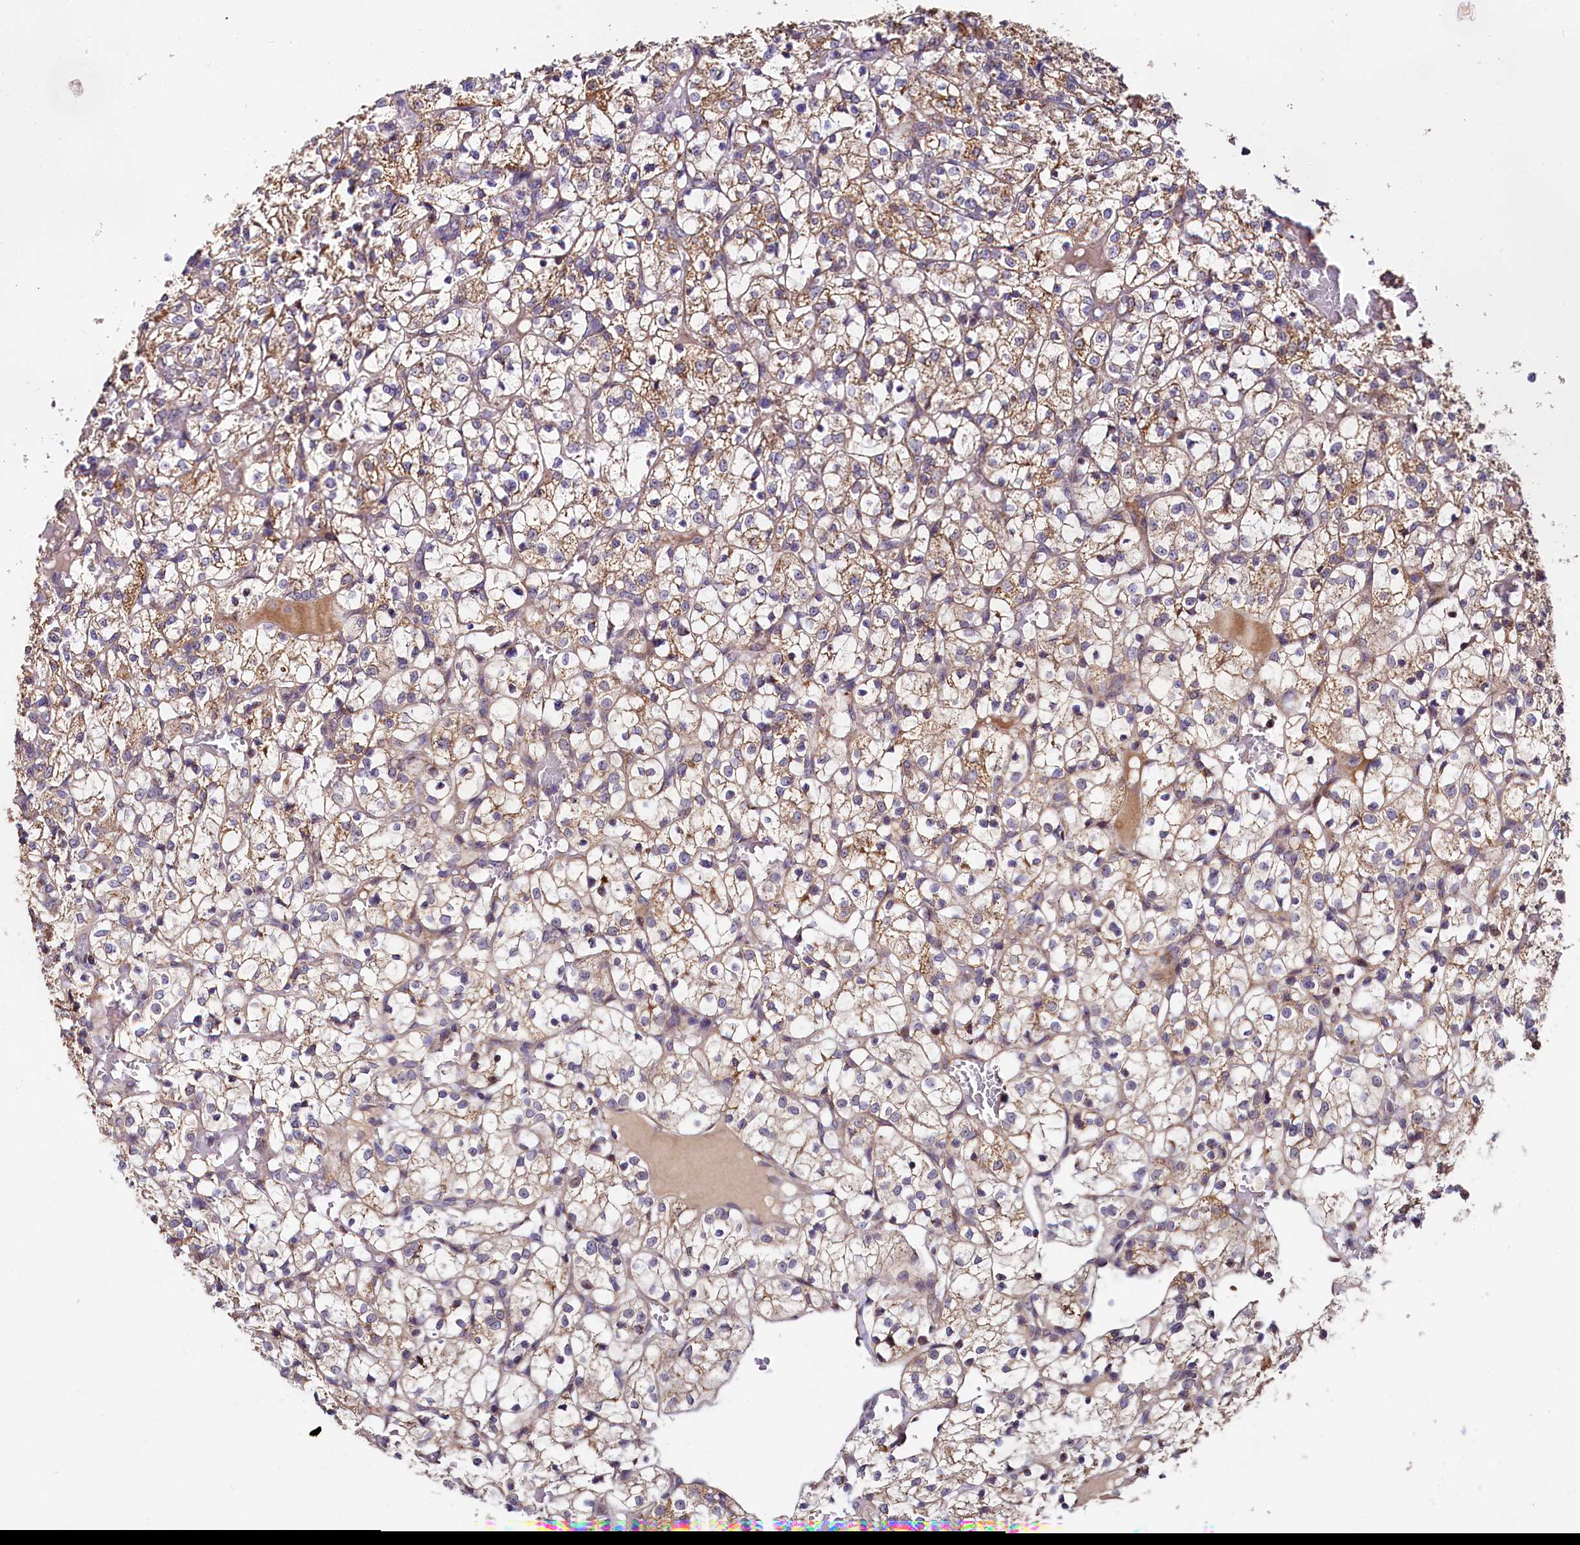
{"staining": {"intensity": "weak", "quantity": ">75%", "location": "cytoplasmic/membranous"}, "tissue": "renal cancer", "cell_type": "Tumor cells", "image_type": "cancer", "snomed": [{"axis": "morphology", "description": "Adenocarcinoma, NOS"}, {"axis": "topography", "description": "Kidney"}], "caption": "The image exhibits immunohistochemical staining of renal adenocarcinoma. There is weak cytoplasmic/membranous positivity is present in approximately >75% of tumor cells.", "gene": "SPRYD3", "patient": {"sex": "female", "age": 69}}